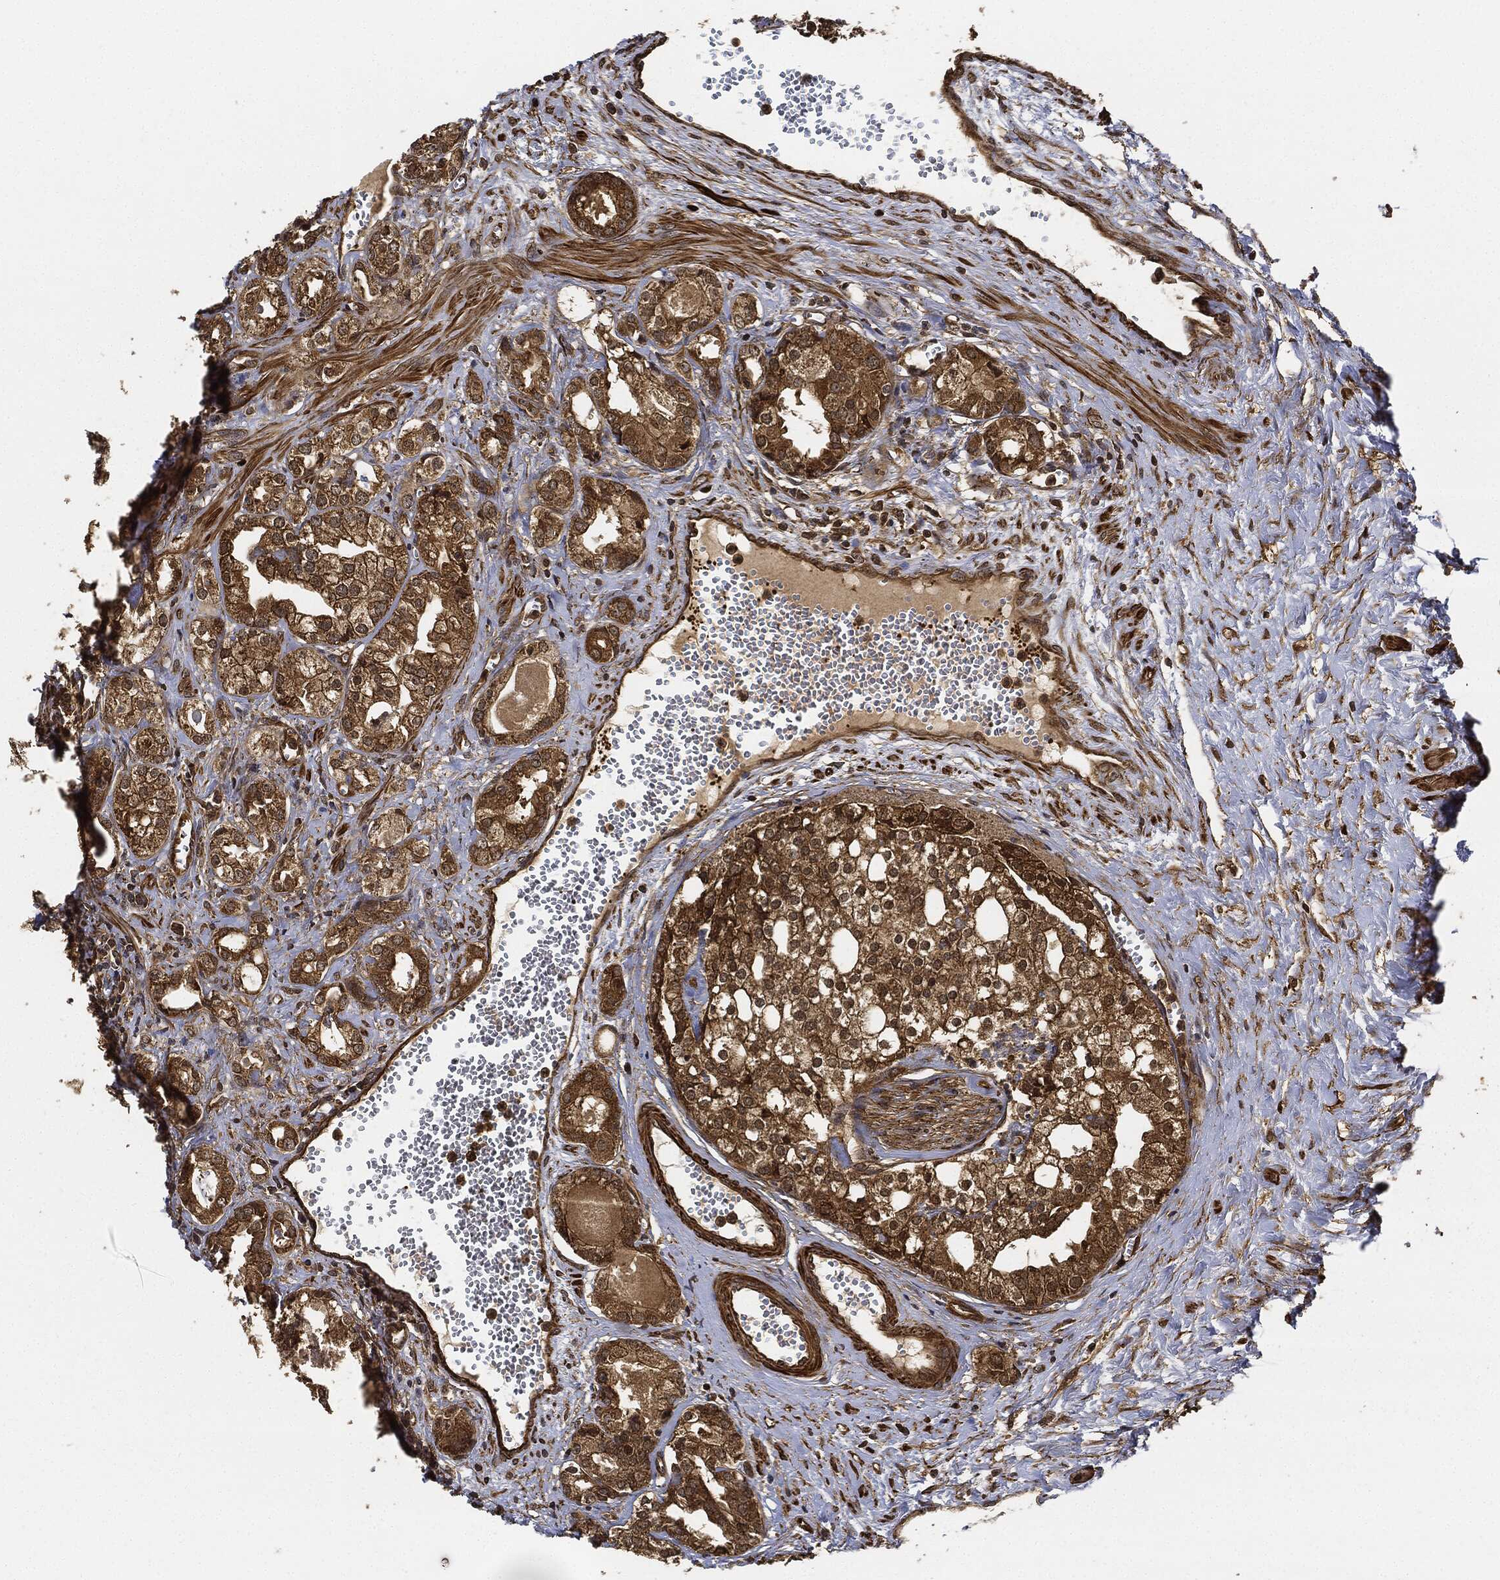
{"staining": {"intensity": "strong", "quantity": ">75%", "location": "cytoplasmic/membranous"}, "tissue": "prostate cancer", "cell_type": "Tumor cells", "image_type": "cancer", "snomed": [{"axis": "morphology", "description": "Adenocarcinoma, NOS"}, {"axis": "topography", "description": "Prostate and seminal vesicle, NOS"}, {"axis": "topography", "description": "Prostate"}], "caption": "Prostate cancer stained for a protein displays strong cytoplasmic/membranous positivity in tumor cells.", "gene": "CEP290", "patient": {"sex": "male", "age": 62}}